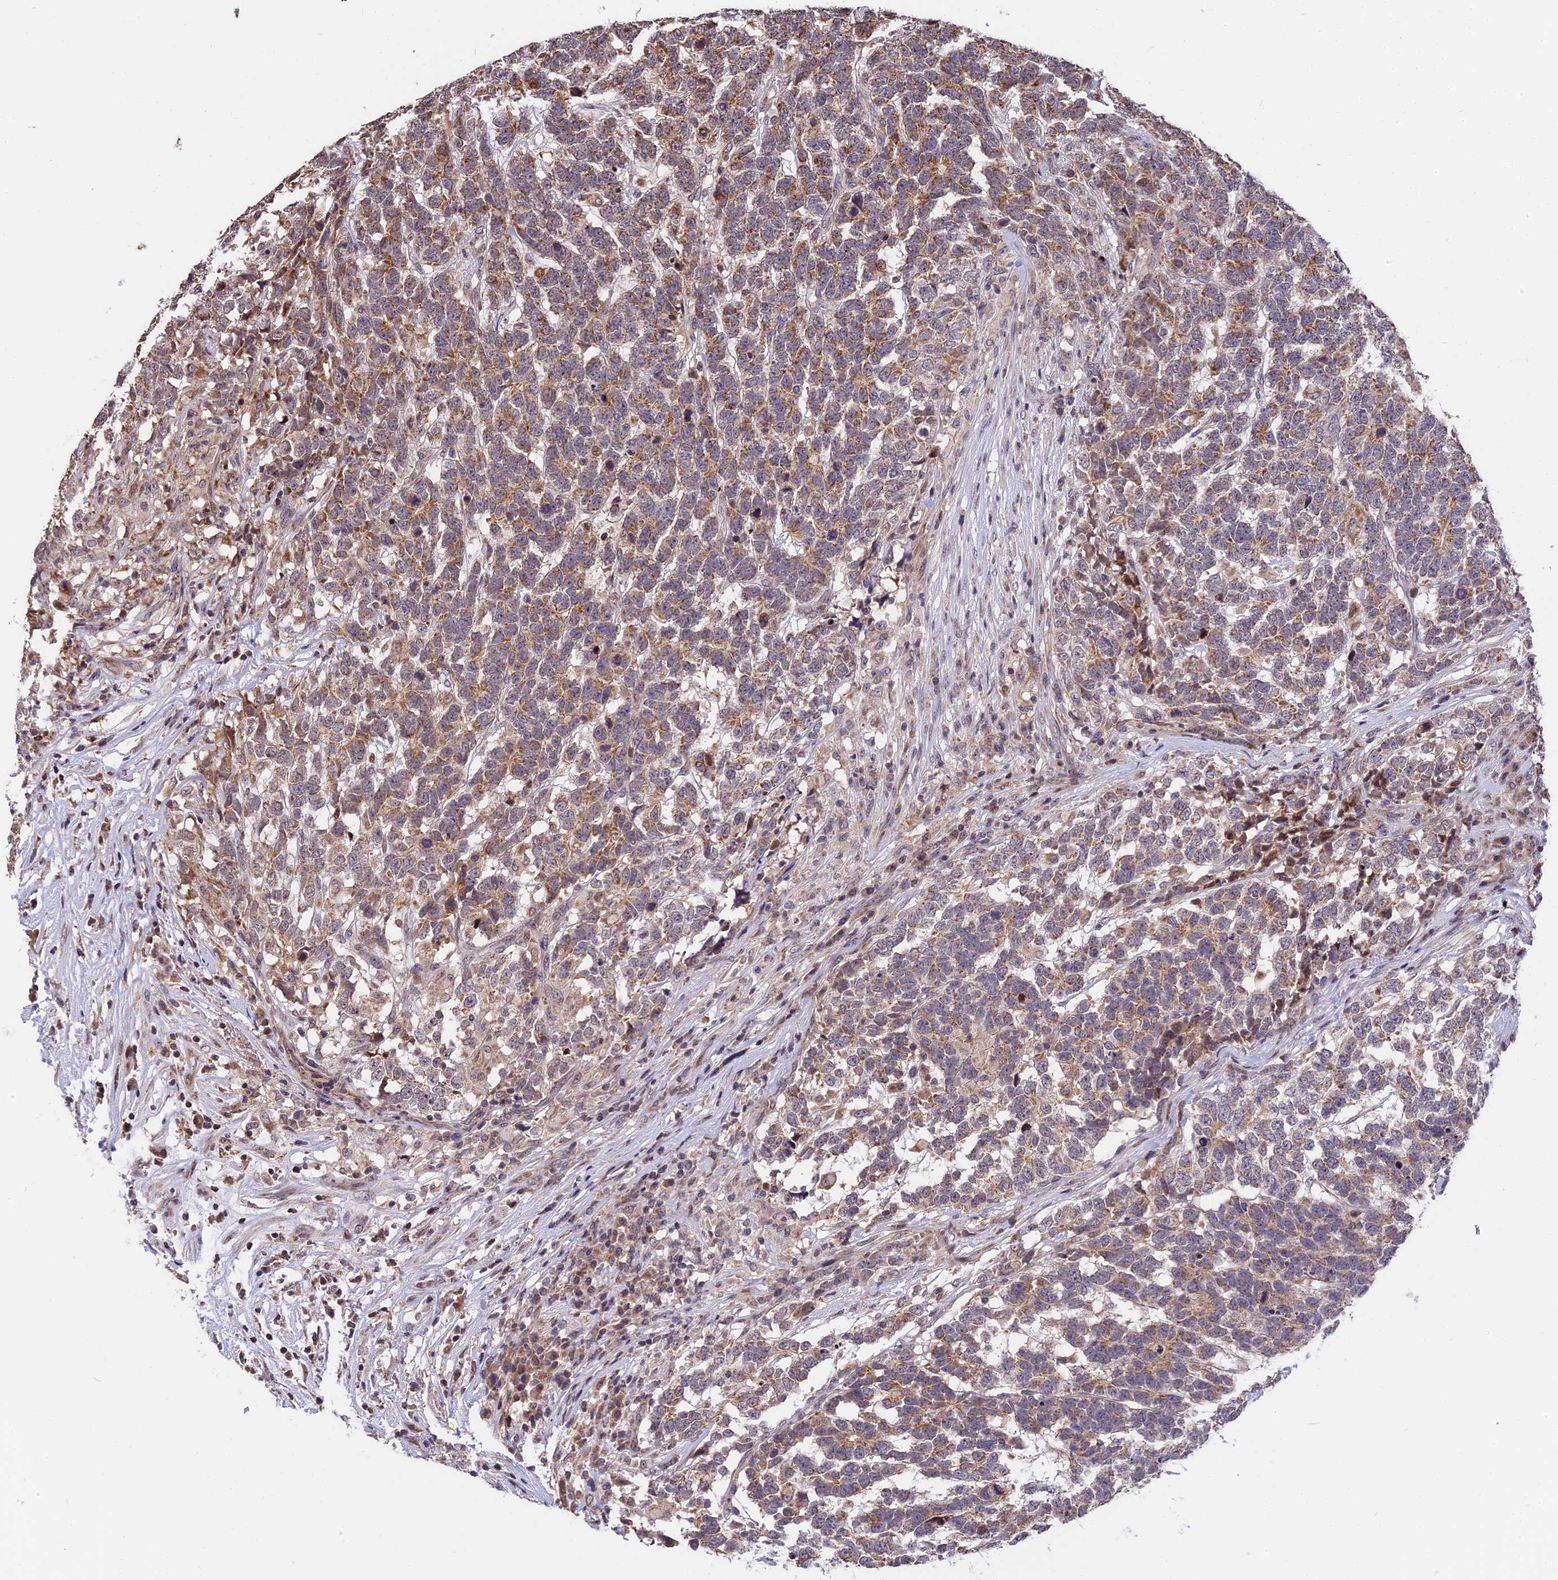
{"staining": {"intensity": "moderate", "quantity": ">75%", "location": "cytoplasmic/membranous"}, "tissue": "testis cancer", "cell_type": "Tumor cells", "image_type": "cancer", "snomed": [{"axis": "morphology", "description": "Carcinoma, Embryonal, NOS"}, {"axis": "topography", "description": "Testis"}], "caption": "A brown stain labels moderate cytoplasmic/membranous staining of a protein in testis cancer tumor cells.", "gene": "RERGL", "patient": {"sex": "male", "age": 26}}